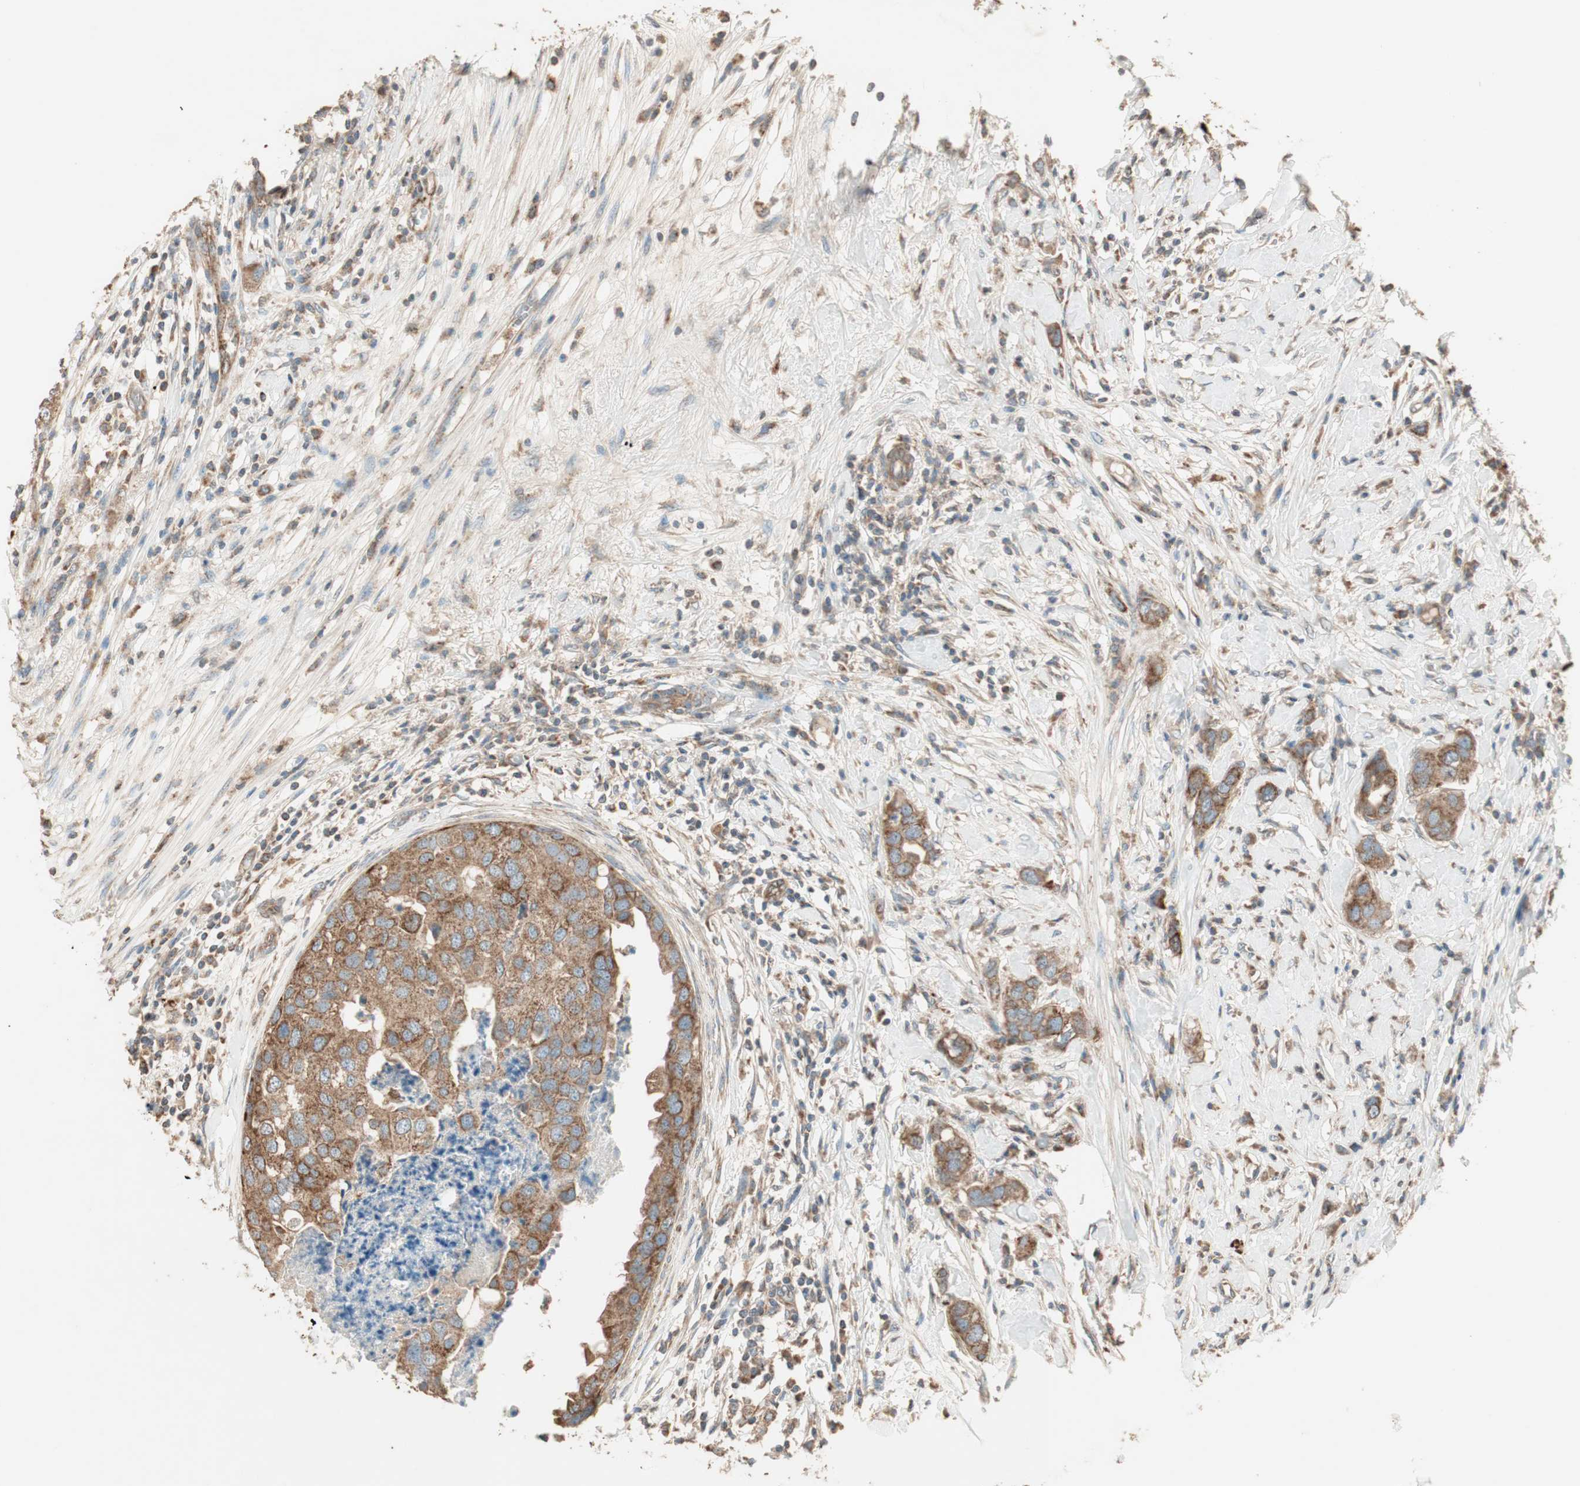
{"staining": {"intensity": "strong", "quantity": ">75%", "location": "cytoplasmic/membranous"}, "tissue": "breast cancer", "cell_type": "Tumor cells", "image_type": "cancer", "snomed": [{"axis": "morphology", "description": "Duct carcinoma"}, {"axis": "topography", "description": "Breast"}], "caption": "DAB (3,3'-diaminobenzidine) immunohistochemical staining of breast cancer reveals strong cytoplasmic/membranous protein staining in about >75% of tumor cells. The staining was performed using DAB, with brown indicating positive protein expression. Nuclei are stained blue with hematoxylin.", "gene": "CC2D1A", "patient": {"sex": "female", "age": 50}}